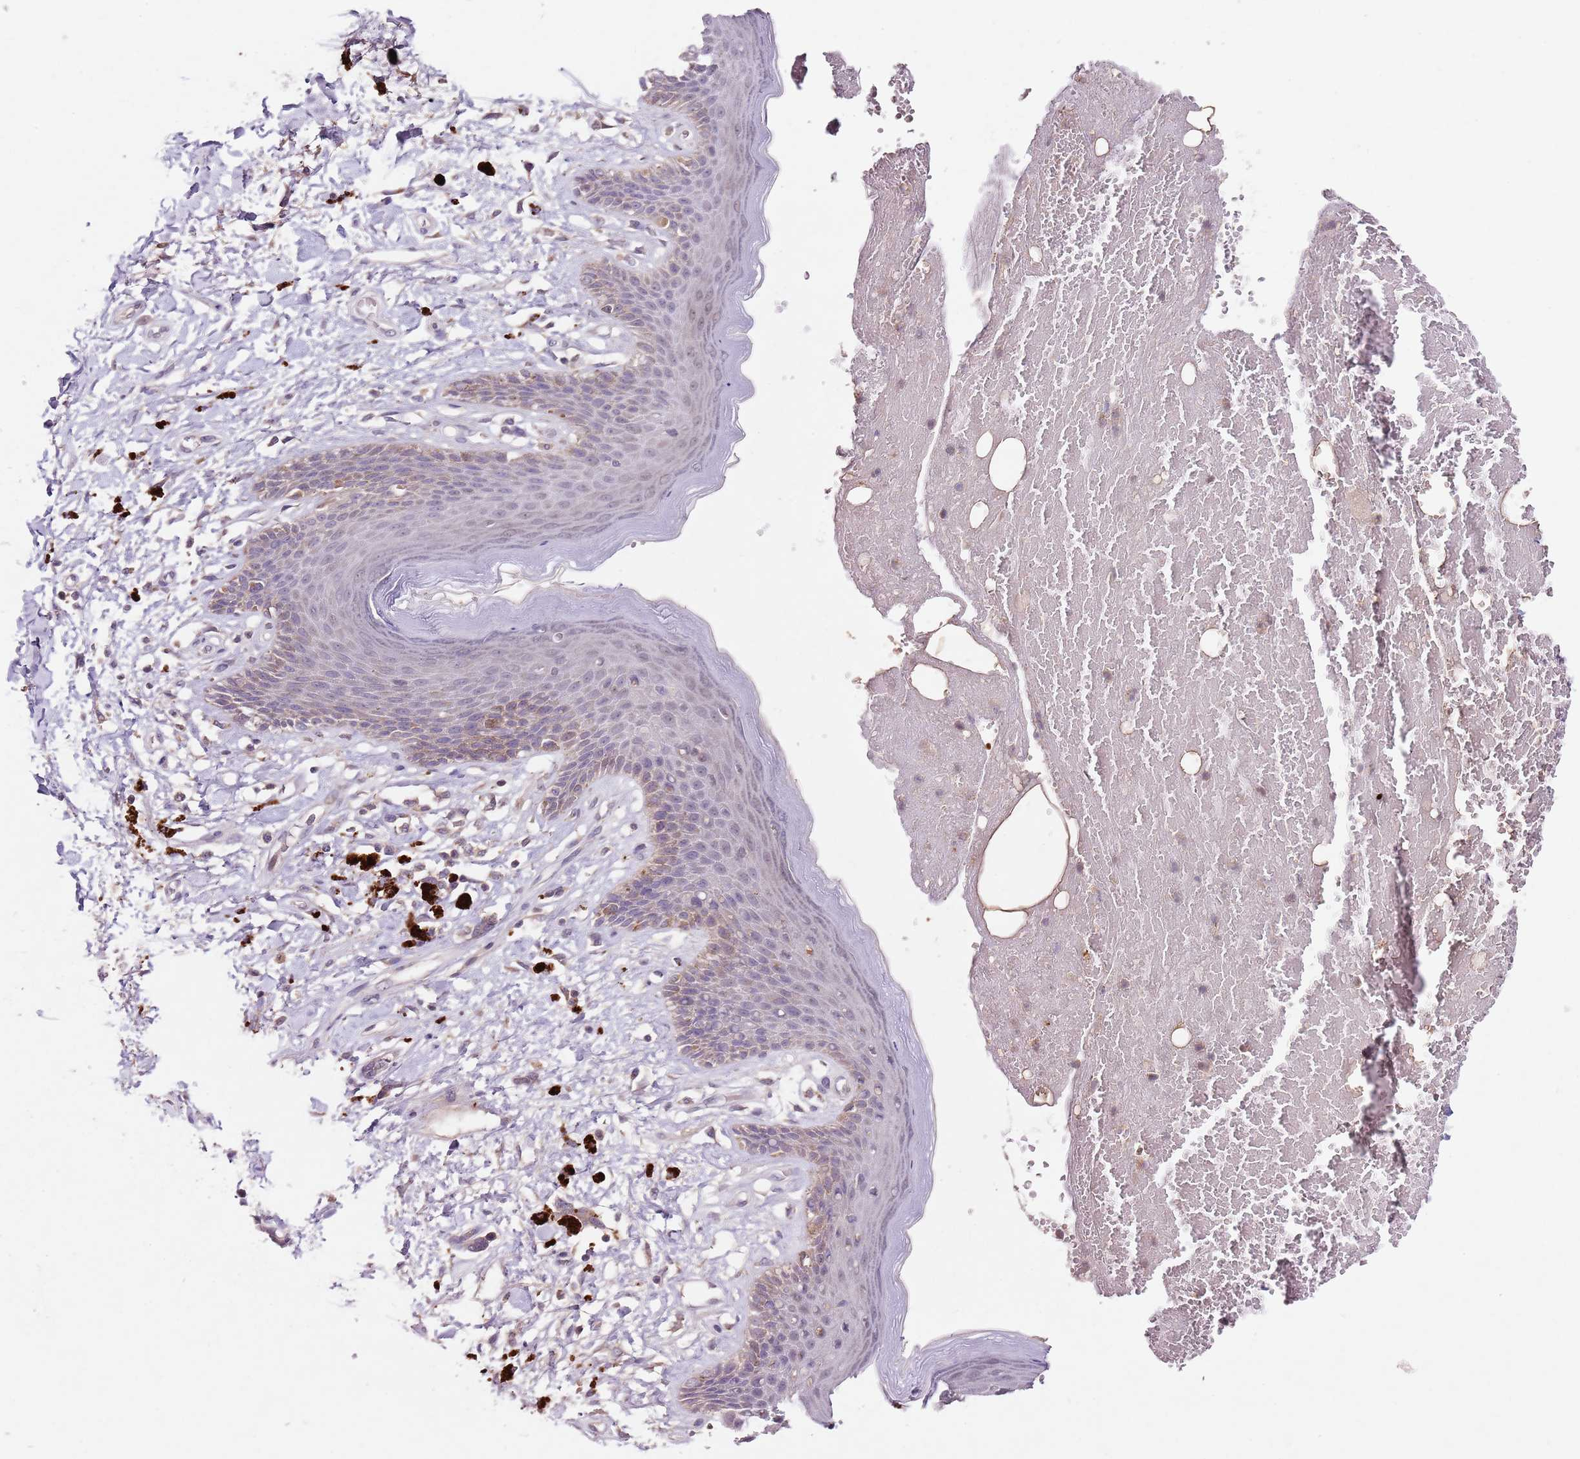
{"staining": {"intensity": "weak", "quantity": "25%-75%", "location": "cytoplasmic/membranous"}, "tissue": "skin", "cell_type": "Epidermal cells", "image_type": "normal", "snomed": [{"axis": "morphology", "description": "Normal tissue, NOS"}, {"axis": "topography", "description": "Anal"}], "caption": "Human skin stained with a protein marker reveals weak staining in epidermal cells.", "gene": "NRDE2", "patient": {"sex": "female", "age": 78}}